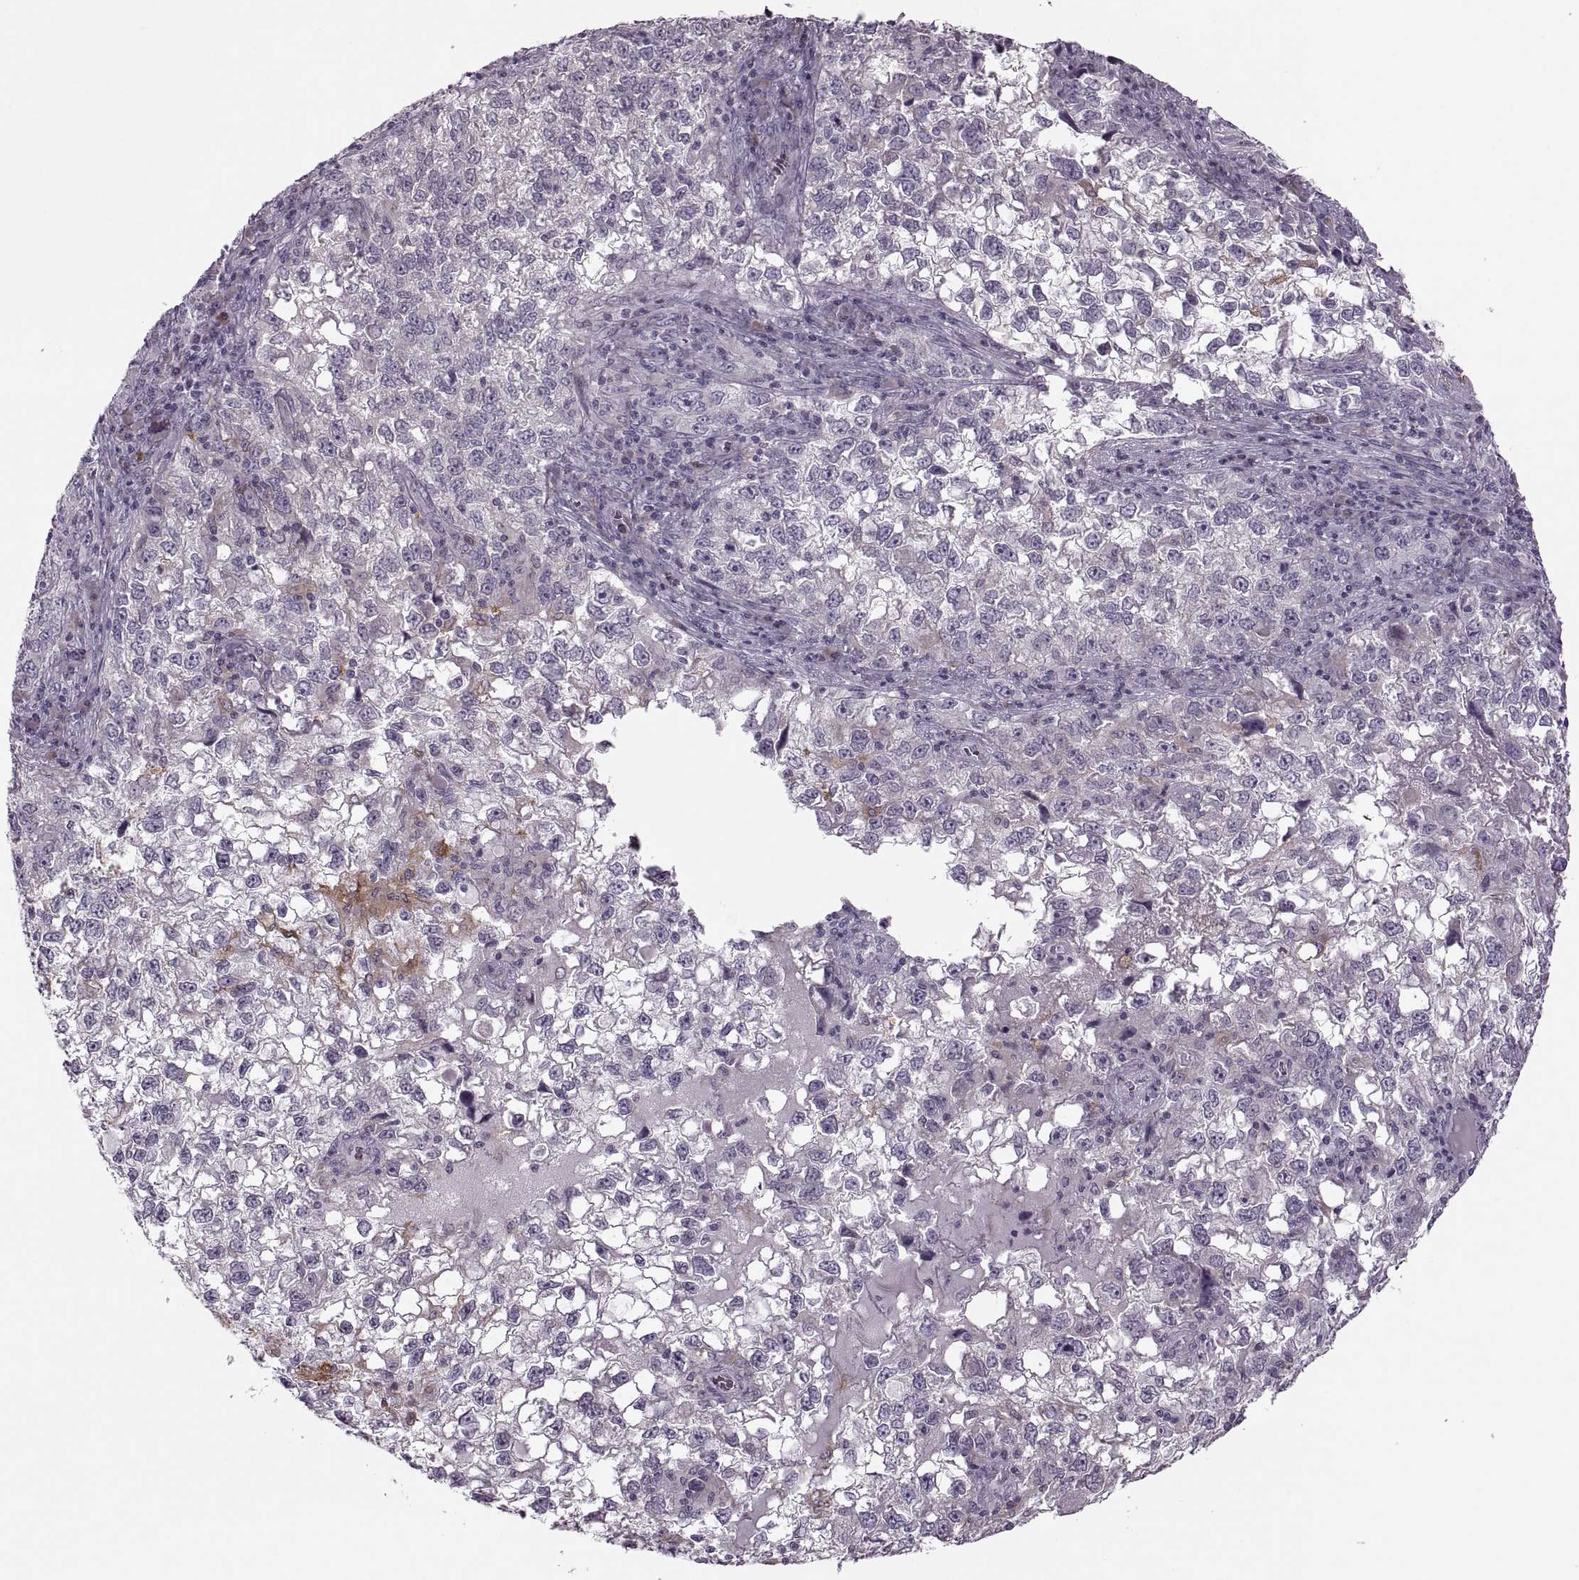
{"staining": {"intensity": "negative", "quantity": "none", "location": "none"}, "tissue": "cervical cancer", "cell_type": "Tumor cells", "image_type": "cancer", "snomed": [{"axis": "morphology", "description": "Squamous cell carcinoma, NOS"}, {"axis": "topography", "description": "Cervix"}], "caption": "Immunohistochemical staining of cervical cancer (squamous cell carcinoma) displays no significant expression in tumor cells.", "gene": "H2AP", "patient": {"sex": "female", "age": 55}}